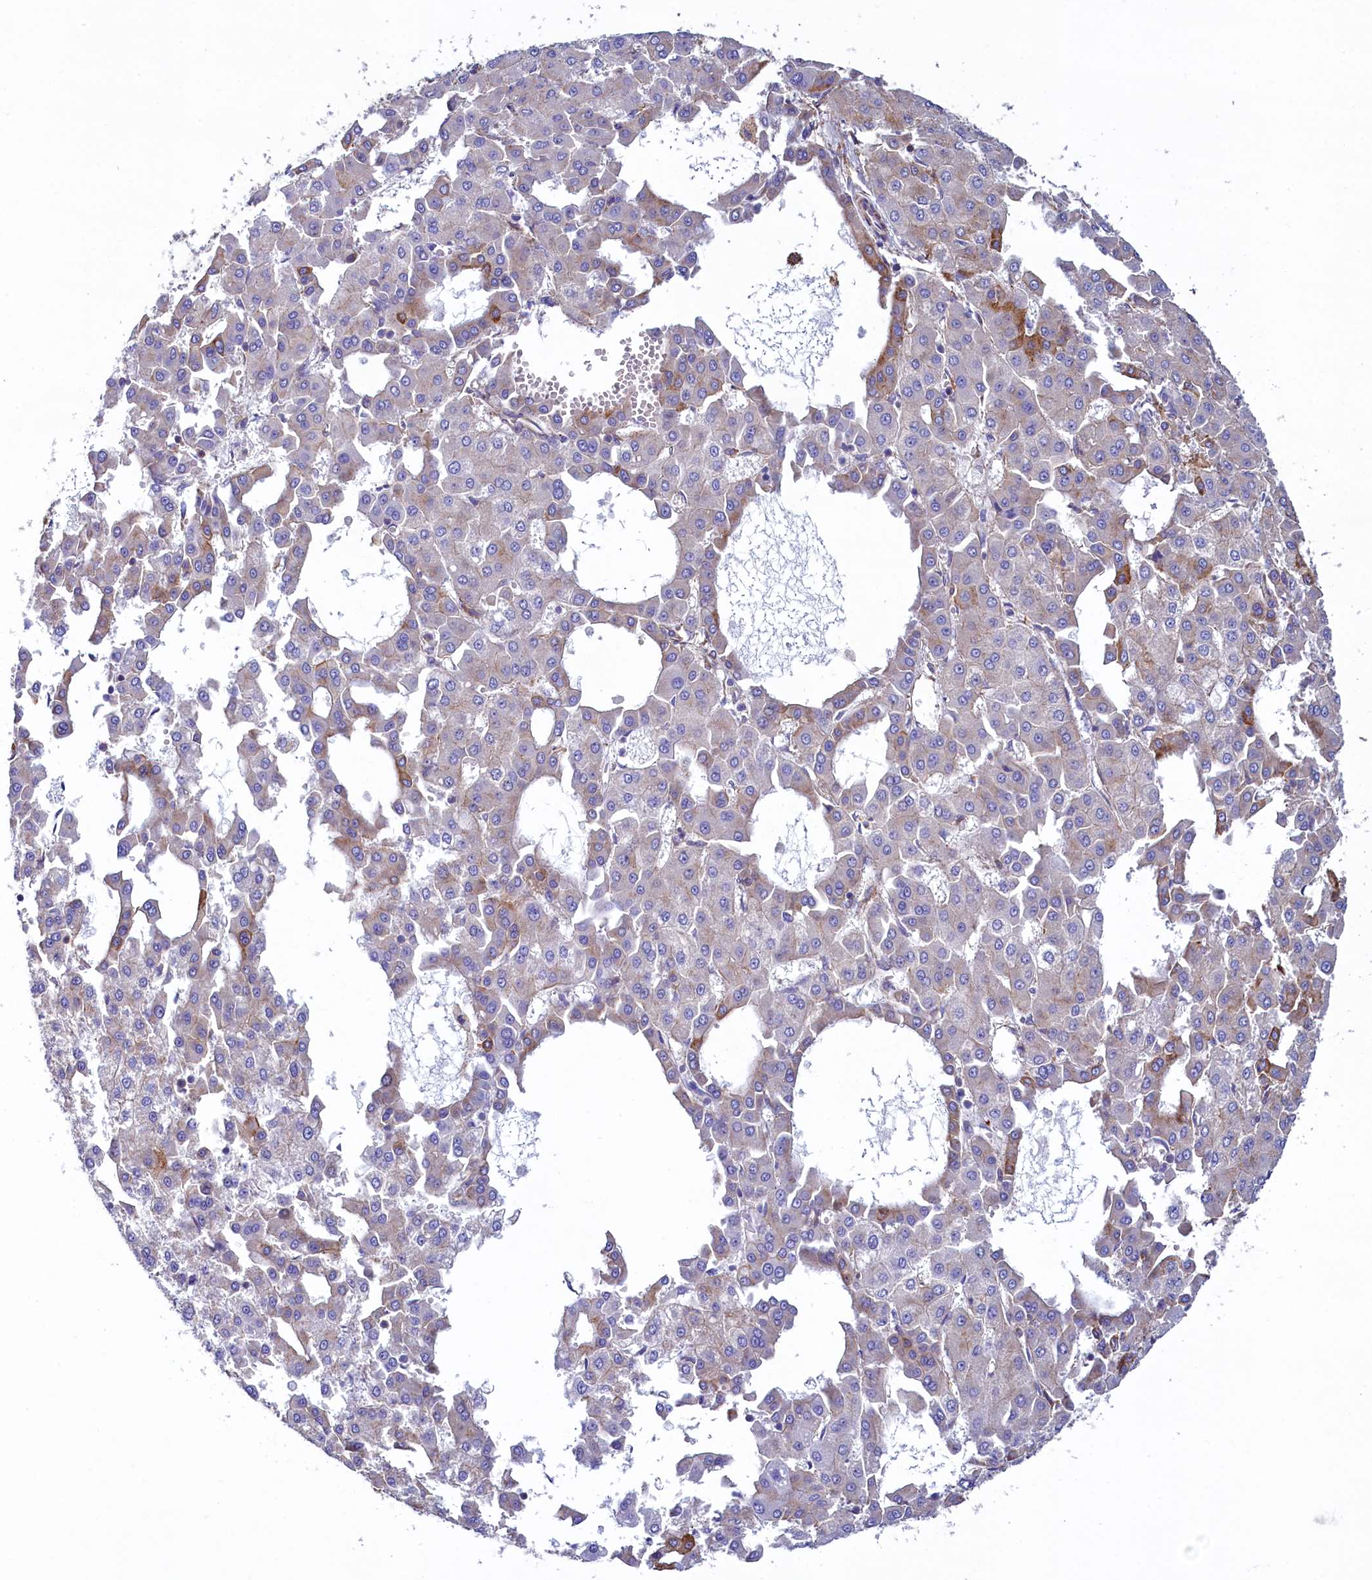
{"staining": {"intensity": "moderate", "quantity": "<25%", "location": "cytoplasmic/membranous"}, "tissue": "liver cancer", "cell_type": "Tumor cells", "image_type": "cancer", "snomed": [{"axis": "morphology", "description": "Carcinoma, Hepatocellular, NOS"}, {"axis": "topography", "description": "Liver"}], "caption": "High-power microscopy captured an immunohistochemistry (IHC) micrograph of liver cancer, revealing moderate cytoplasmic/membranous expression in about <25% of tumor cells.", "gene": "GPR21", "patient": {"sex": "male", "age": 47}}